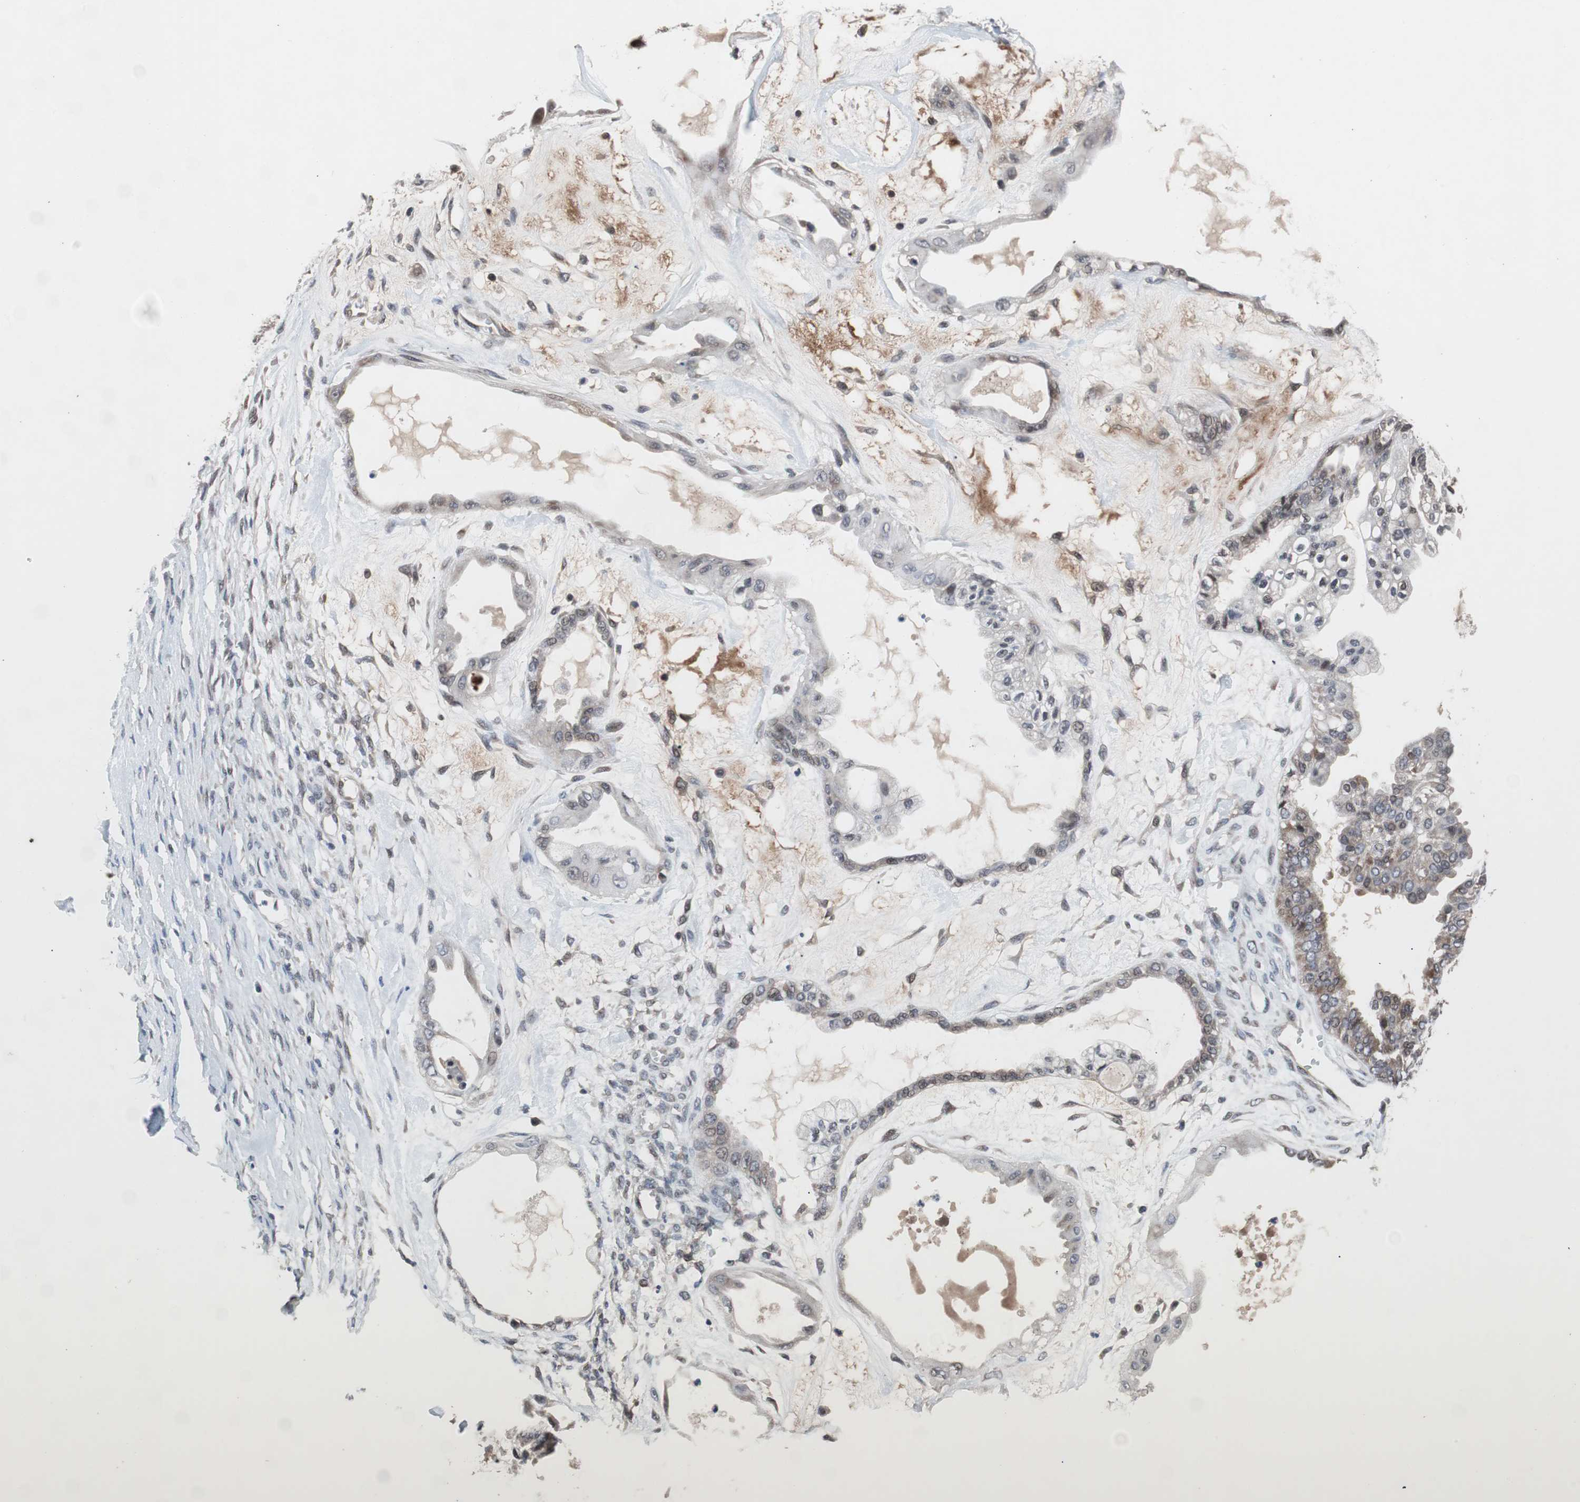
{"staining": {"intensity": "weak", "quantity": "25%-75%", "location": "cytoplasmic/membranous"}, "tissue": "ovarian cancer", "cell_type": "Tumor cells", "image_type": "cancer", "snomed": [{"axis": "morphology", "description": "Carcinoma, NOS"}, {"axis": "morphology", "description": "Carcinoma, endometroid"}, {"axis": "topography", "description": "Ovary"}], "caption": "An immunohistochemistry micrograph of tumor tissue is shown. Protein staining in brown shows weak cytoplasmic/membranous positivity in ovarian cancer within tumor cells.", "gene": "TP63", "patient": {"sex": "female", "age": 50}}